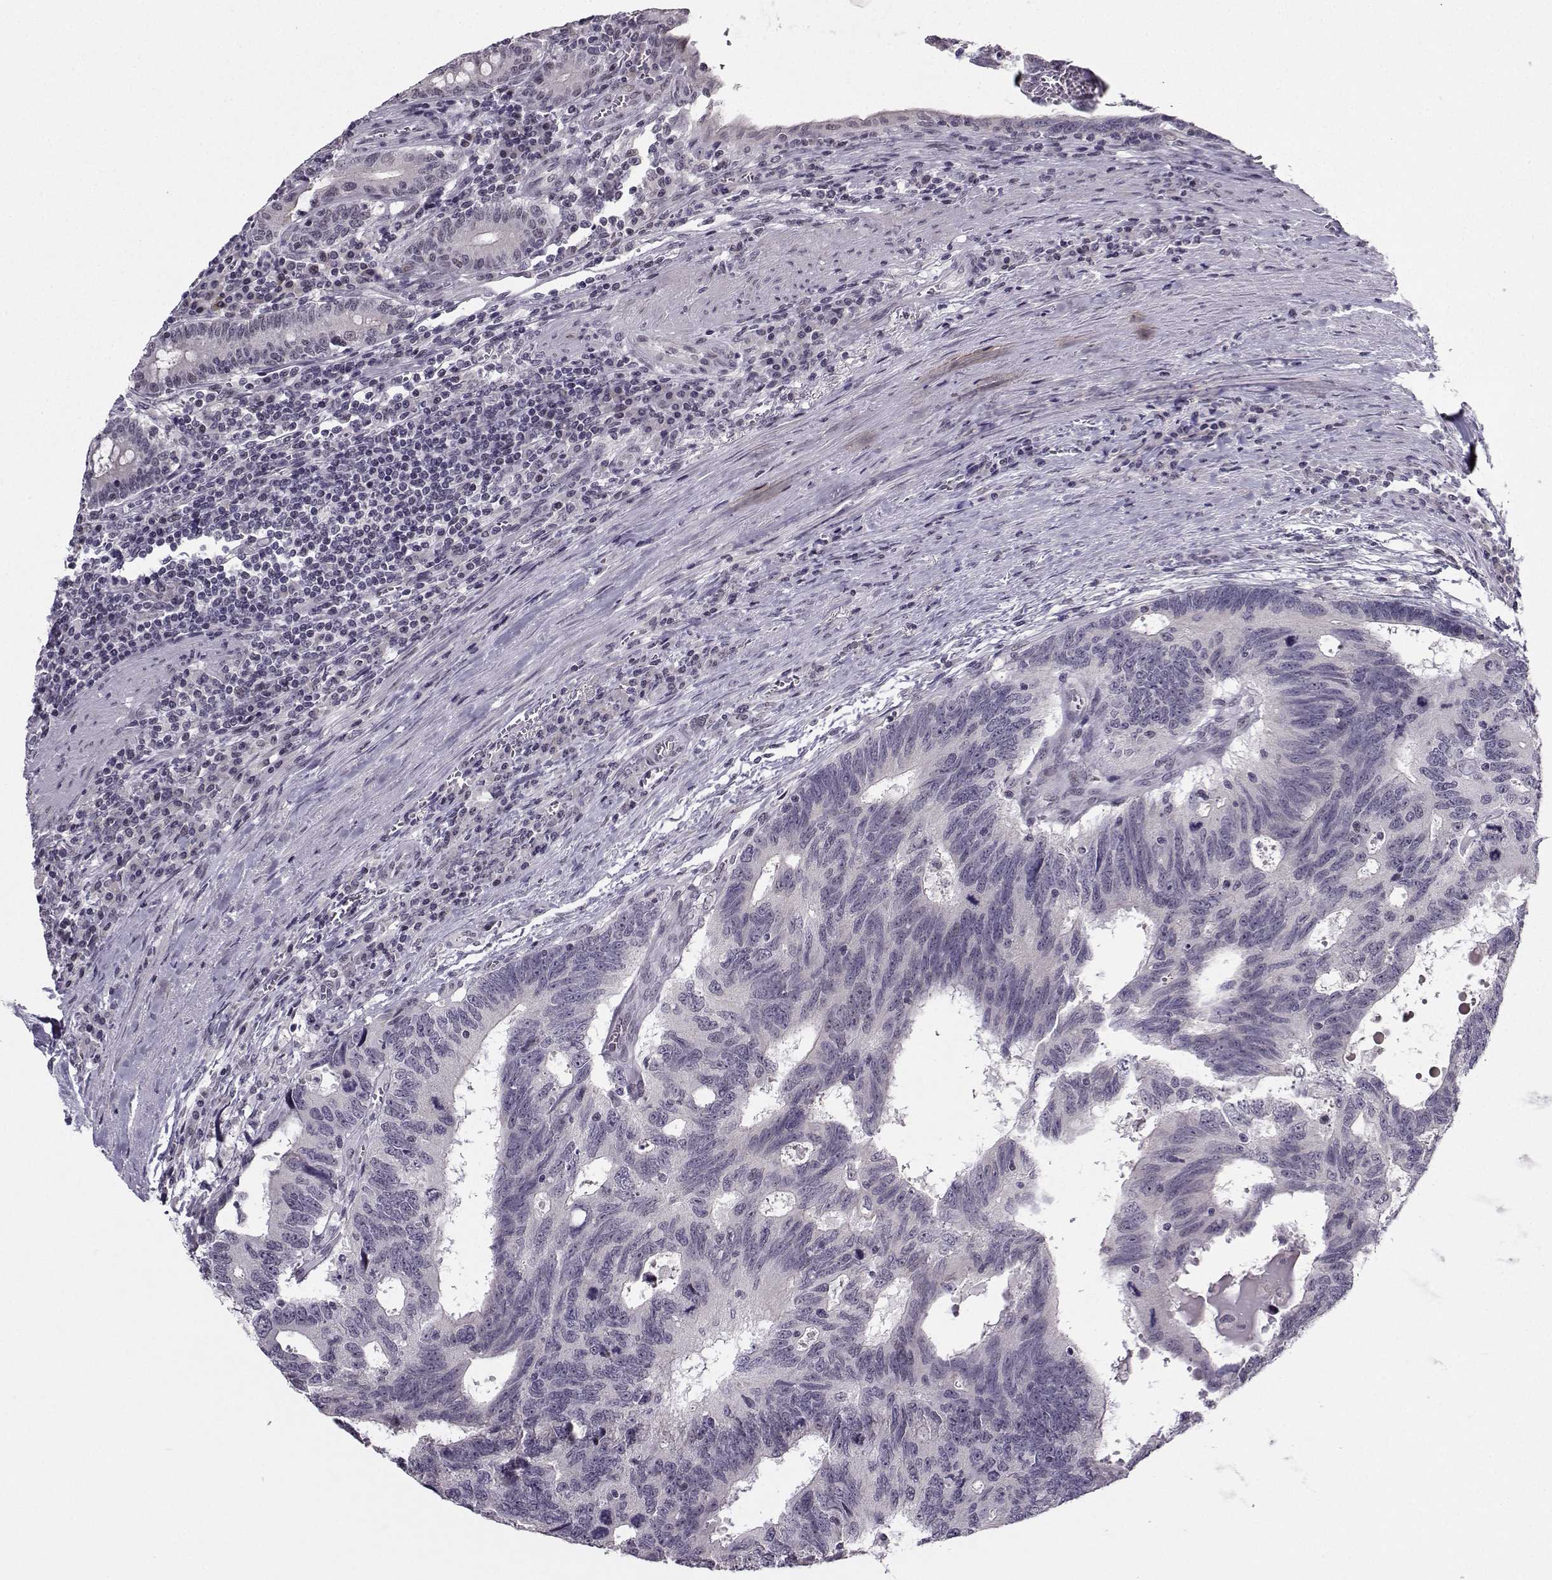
{"staining": {"intensity": "negative", "quantity": "none", "location": "none"}, "tissue": "colorectal cancer", "cell_type": "Tumor cells", "image_type": "cancer", "snomed": [{"axis": "morphology", "description": "Adenocarcinoma, NOS"}, {"axis": "topography", "description": "Colon"}], "caption": "Tumor cells show no significant protein expression in colorectal cancer (adenocarcinoma). (DAB immunohistochemistry with hematoxylin counter stain).", "gene": "LIN28A", "patient": {"sex": "female", "age": 77}}